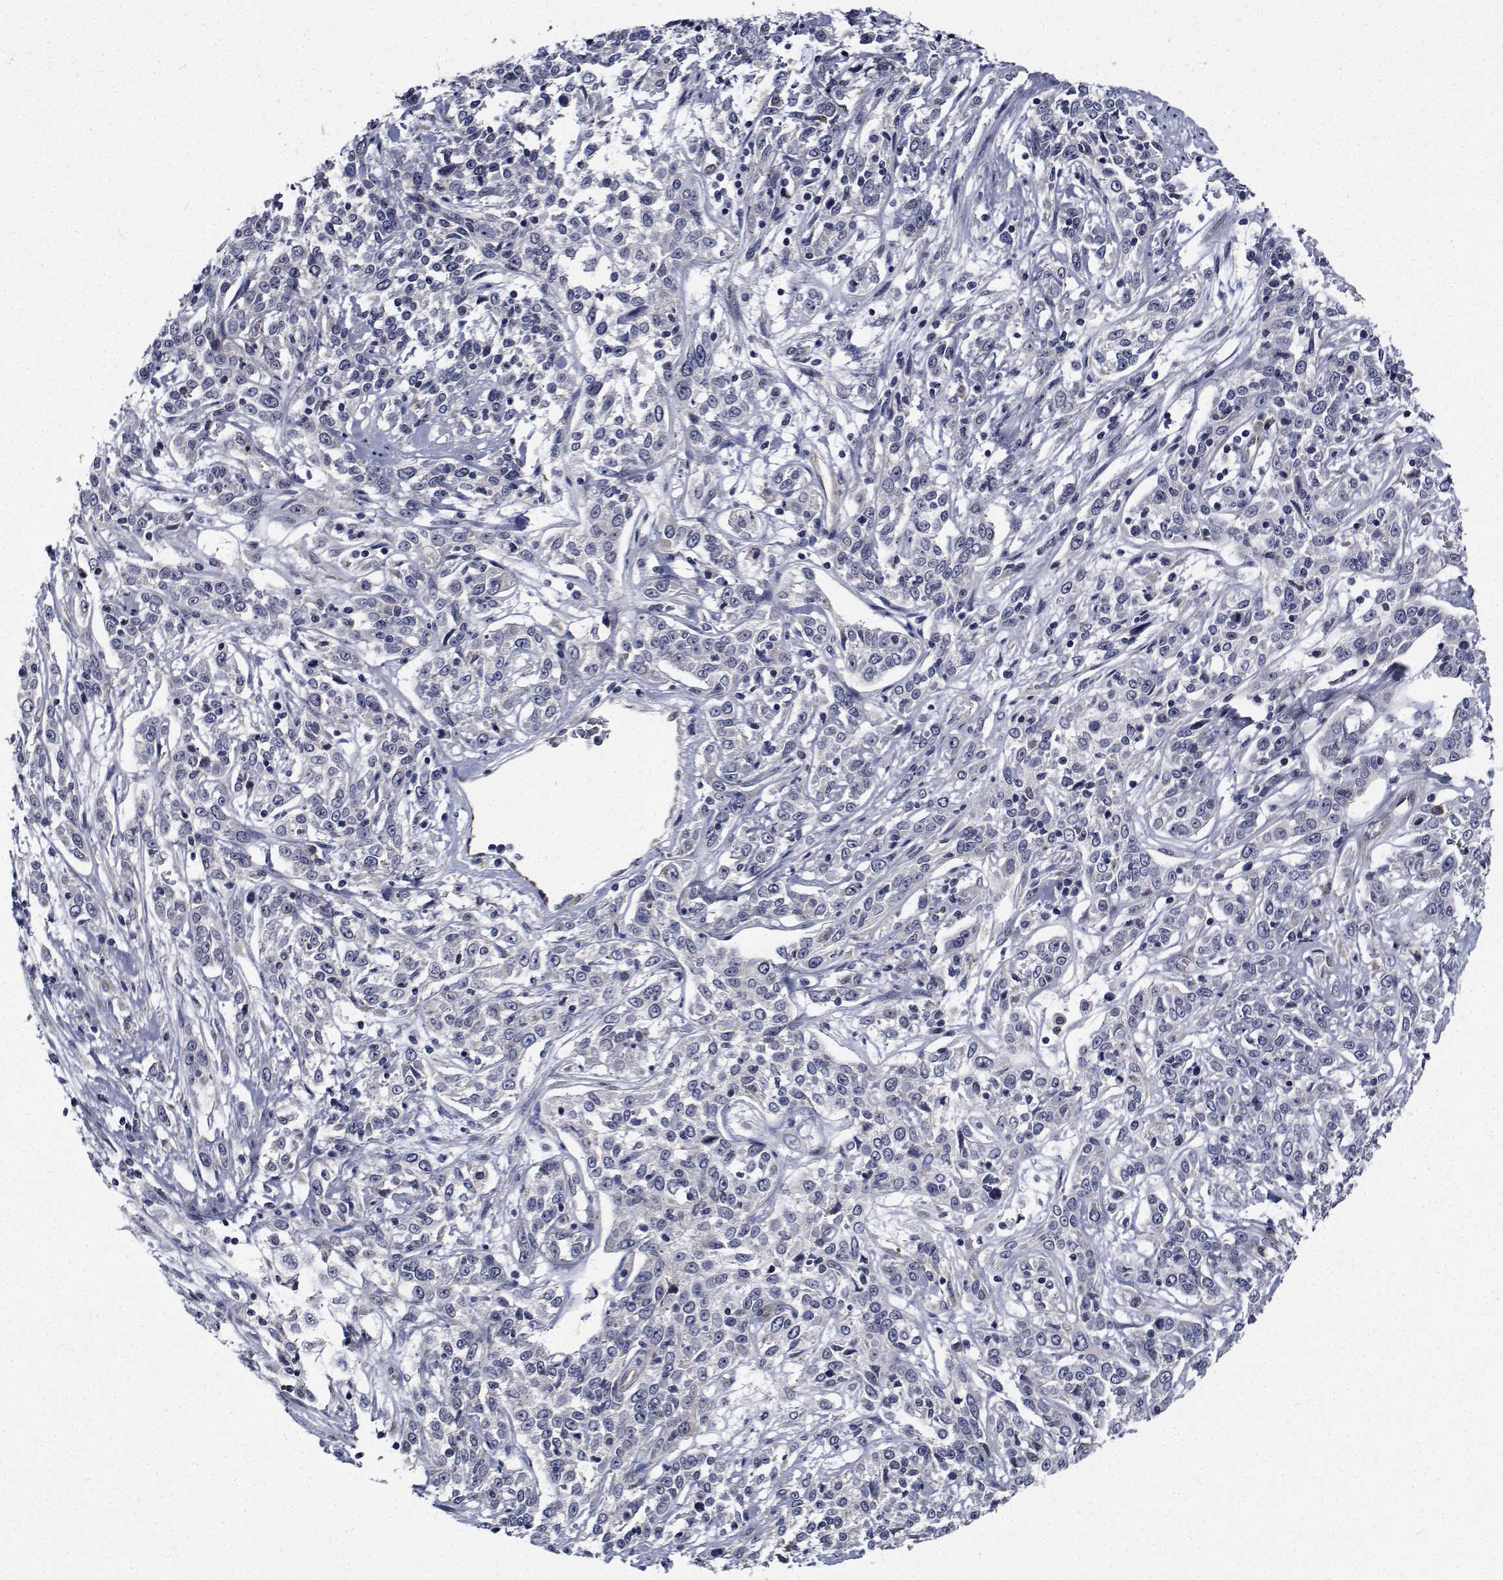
{"staining": {"intensity": "negative", "quantity": "none", "location": "none"}, "tissue": "cervical cancer", "cell_type": "Tumor cells", "image_type": "cancer", "snomed": [{"axis": "morphology", "description": "Adenocarcinoma, NOS"}, {"axis": "topography", "description": "Cervix"}], "caption": "IHC photomicrograph of neoplastic tissue: cervical adenocarcinoma stained with DAB (3,3'-diaminobenzidine) displays no significant protein positivity in tumor cells.", "gene": "TTBK1", "patient": {"sex": "female", "age": 40}}